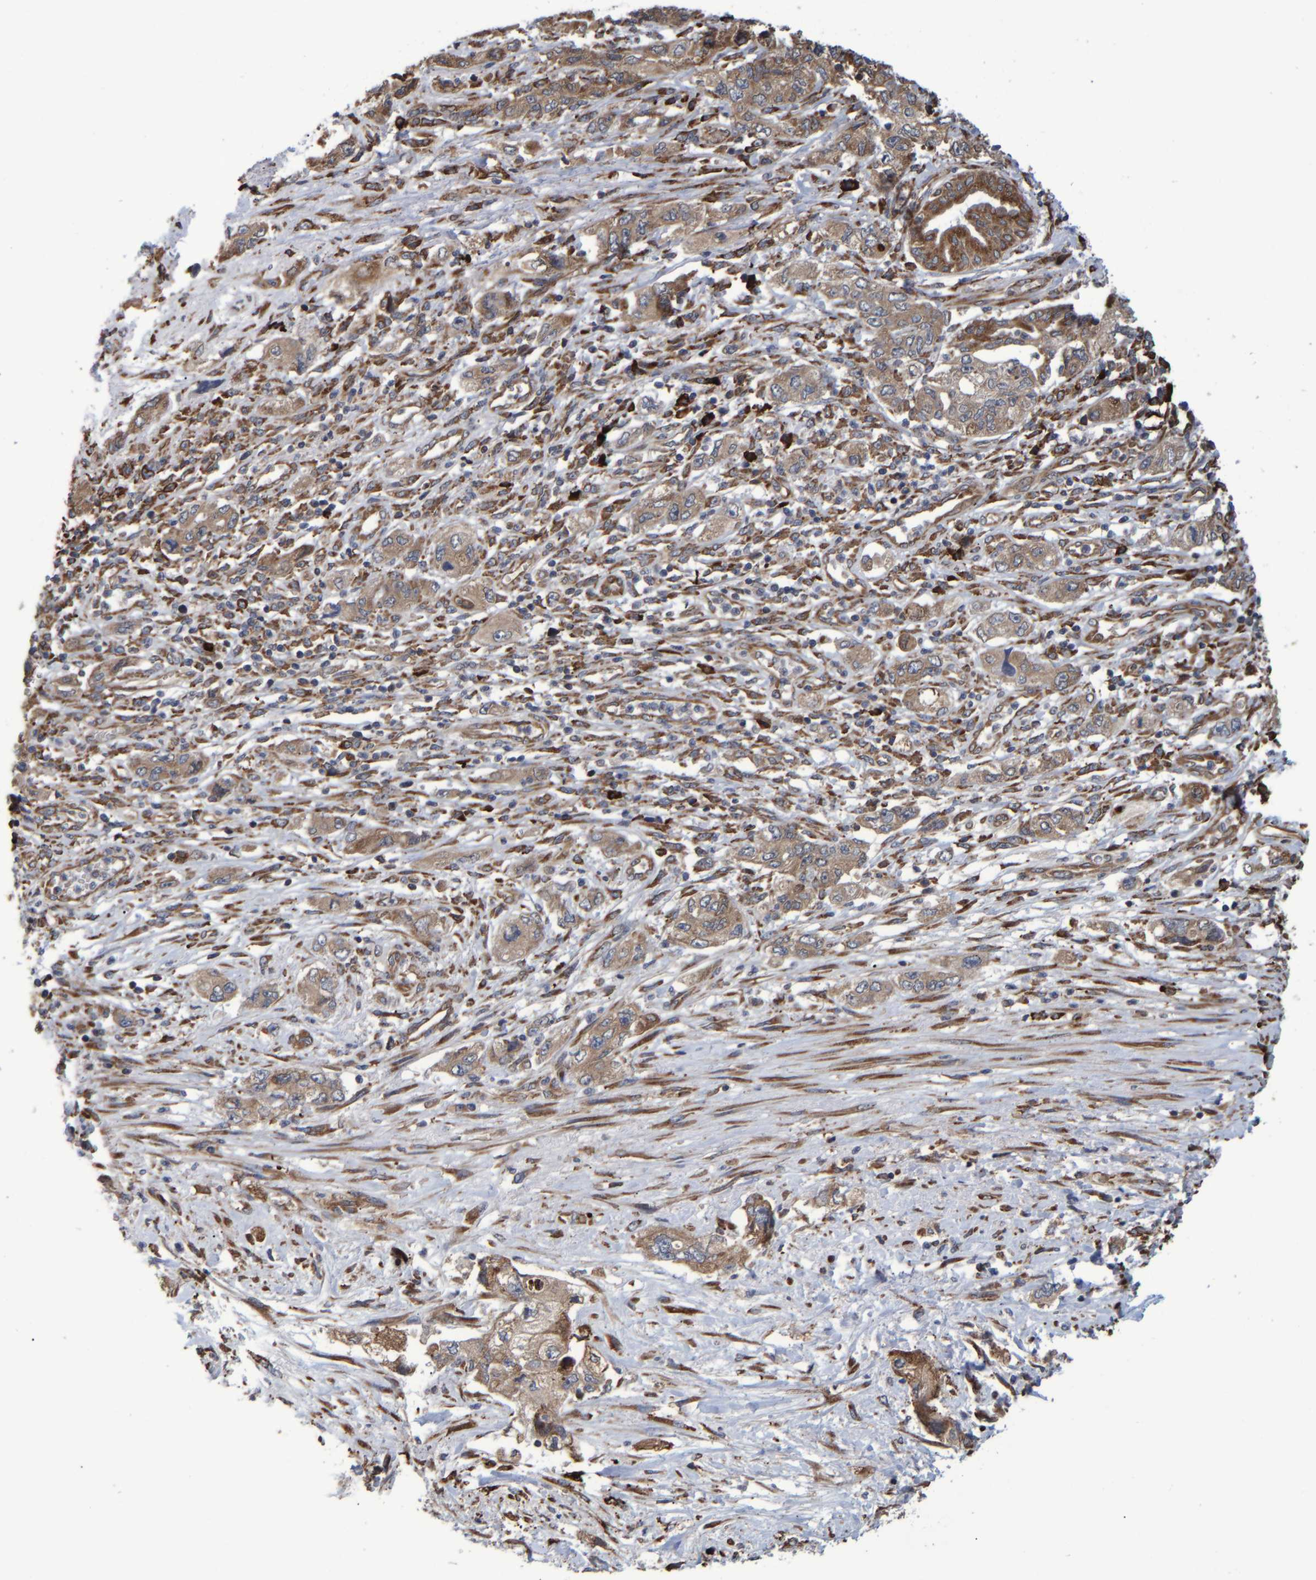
{"staining": {"intensity": "moderate", "quantity": ">75%", "location": "cytoplasmic/membranous"}, "tissue": "pancreatic cancer", "cell_type": "Tumor cells", "image_type": "cancer", "snomed": [{"axis": "morphology", "description": "Adenocarcinoma, NOS"}, {"axis": "topography", "description": "Pancreas"}], "caption": "High-power microscopy captured an IHC histopathology image of pancreatic adenocarcinoma, revealing moderate cytoplasmic/membranous staining in about >75% of tumor cells.", "gene": "SPAG5", "patient": {"sex": "female", "age": 73}}